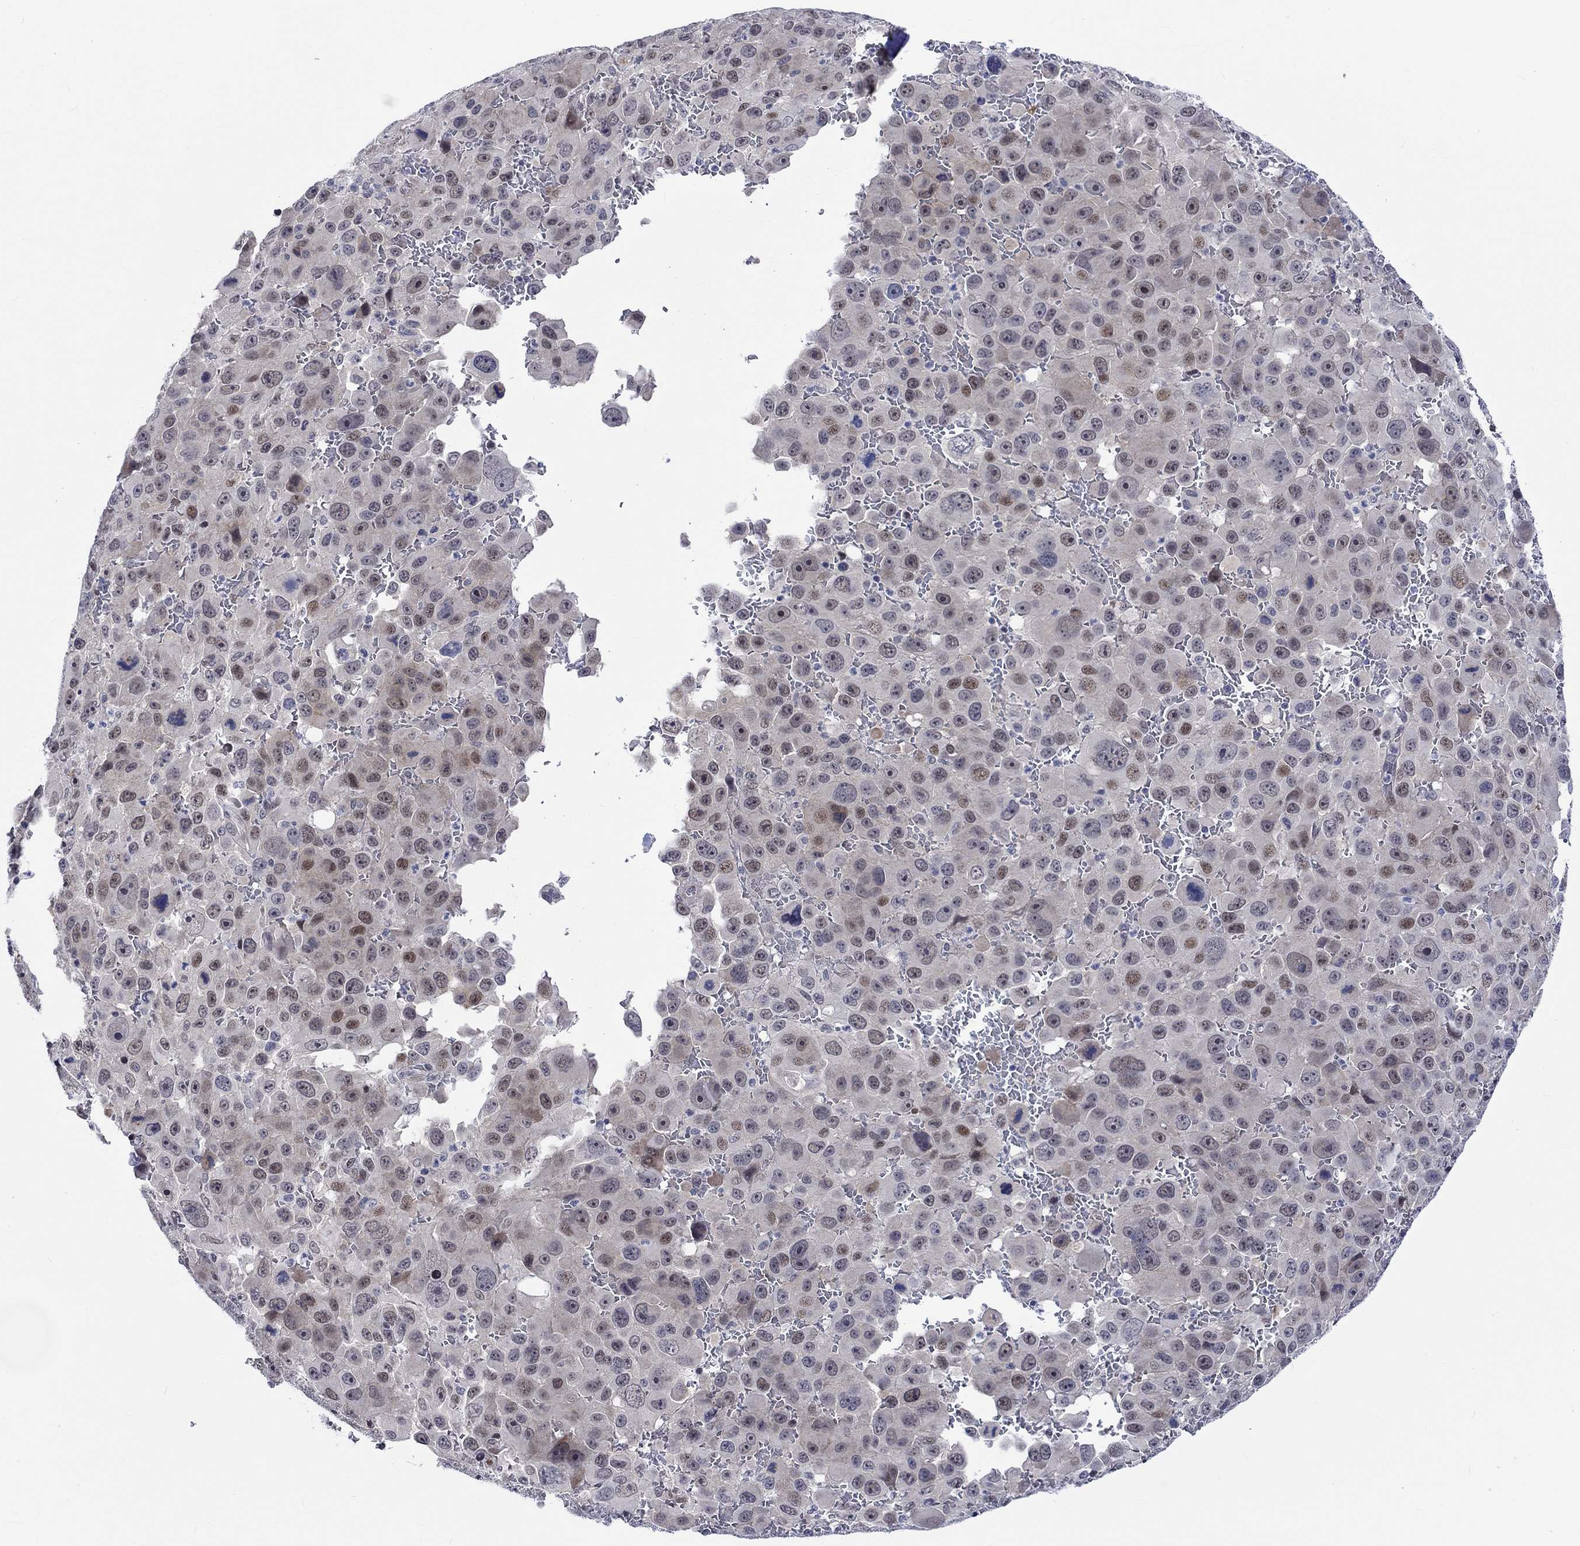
{"staining": {"intensity": "moderate", "quantity": "<25%", "location": "nuclear"}, "tissue": "melanoma", "cell_type": "Tumor cells", "image_type": "cancer", "snomed": [{"axis": "morphology", "description": "Malignant melanoma, NOS"}, {"axis": "topography", "description": "Skin"}], "caption": "Immunohistochemistry (IHC) photomicrograph of neoplastic tissue: human melanoma stained using immunohistochemistry (IHC) reveals low levels of moderate protein expression localized specifically in the nuclear of tumor cells, appearing as a nuclear brown color.", "gene": "E2F8", "patient": {"sex": "female", "age": 91}}